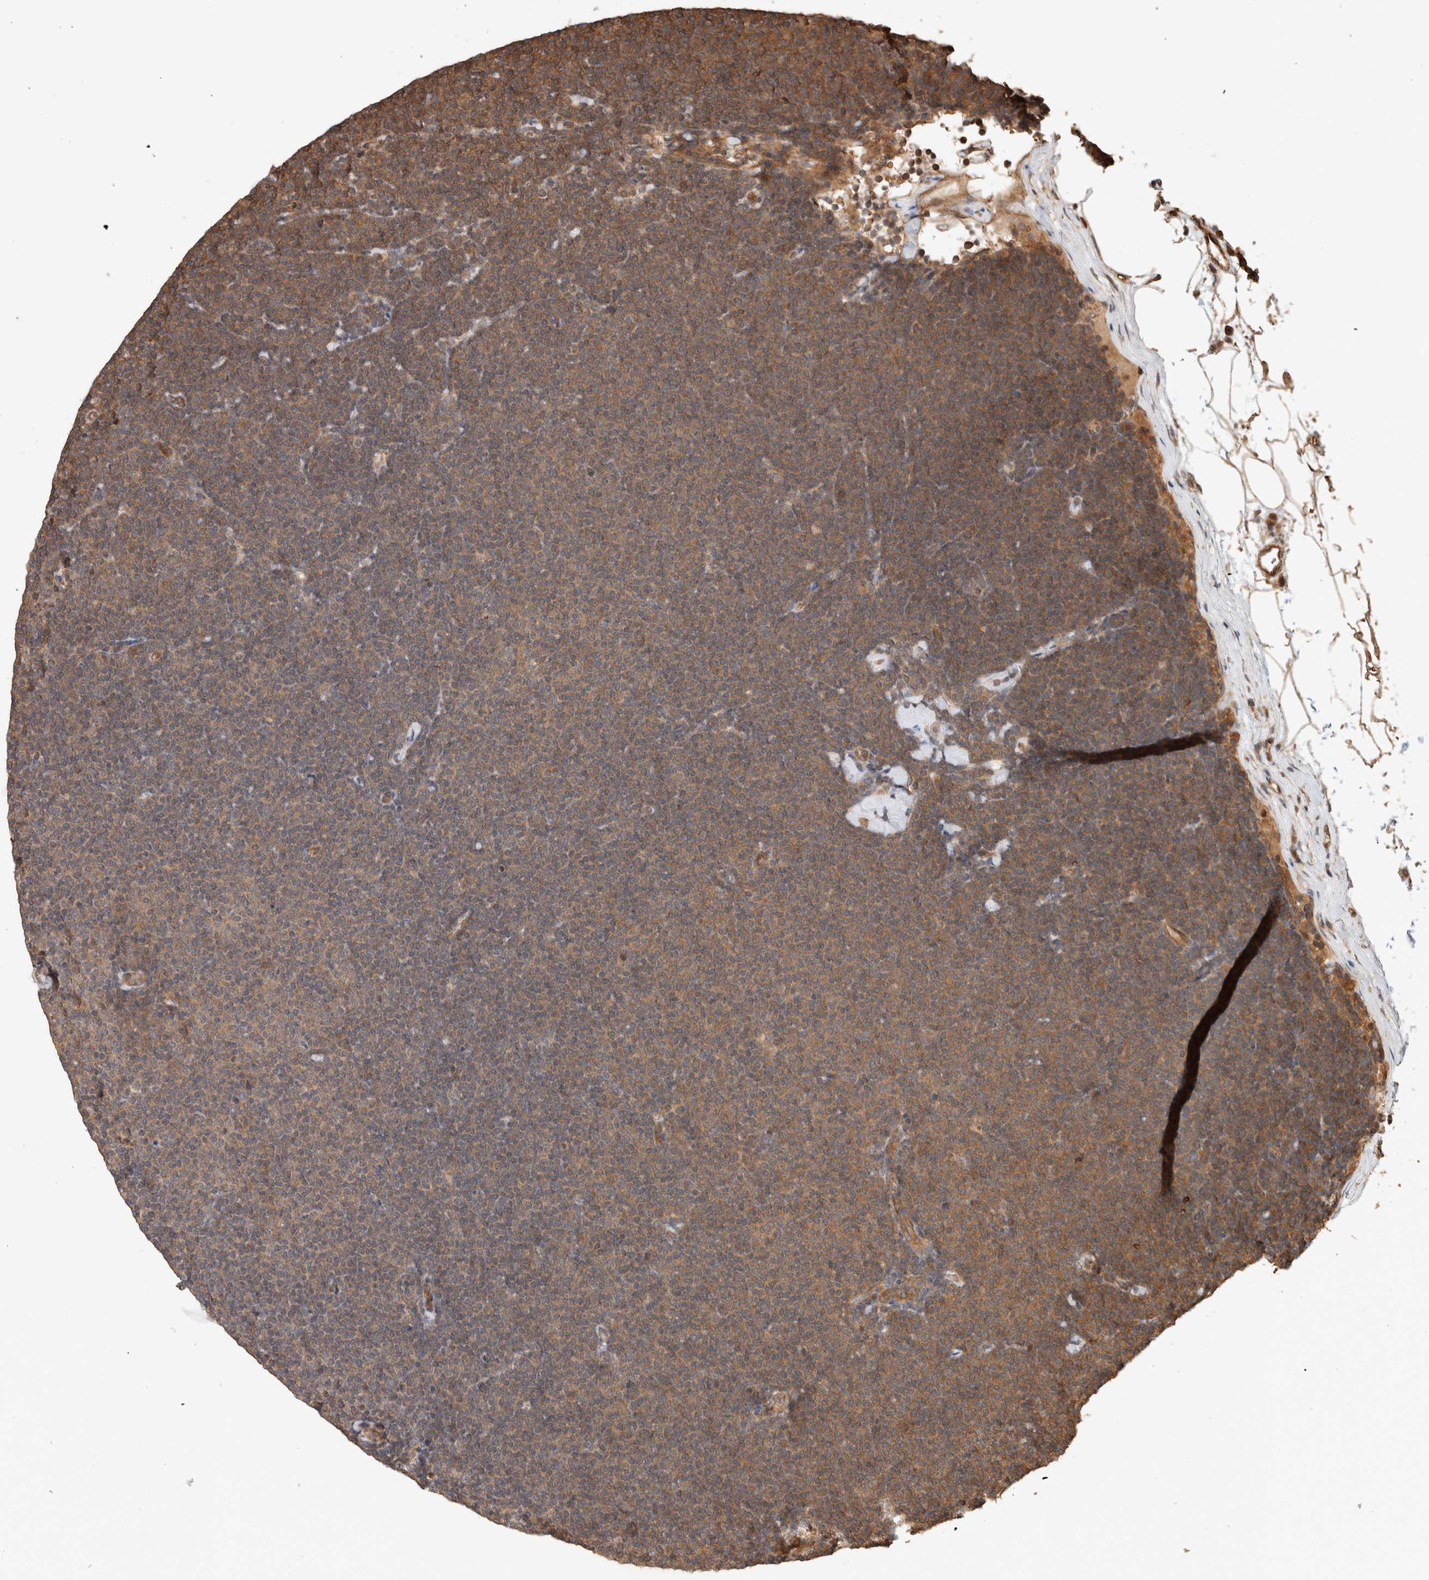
{"staining": {"intensity": "moderate", "quantity": ">75%", "location": "cytoplasmic/membranous"}, "tissue": "lymphoma", "cell_type": "Tumor cells", "image_type": "cancer", "snomed": [{"axis": "morphology", "description": "Malignant lymphoma, non-Hodgkin's type, Low grade"}, {"axis": "topography", "description": "Lymph node"}], "caption": "Immunohistochemical staining of lymphoma reveals medium levels of moderate cytoplasmic/membranous protein positivity in about >75% of tumor cells. (Brightfield microscopy of DAB IHC at high magnification).", "gene": "OTUD6B", "patient": {"sex": "female", "age": 53}}